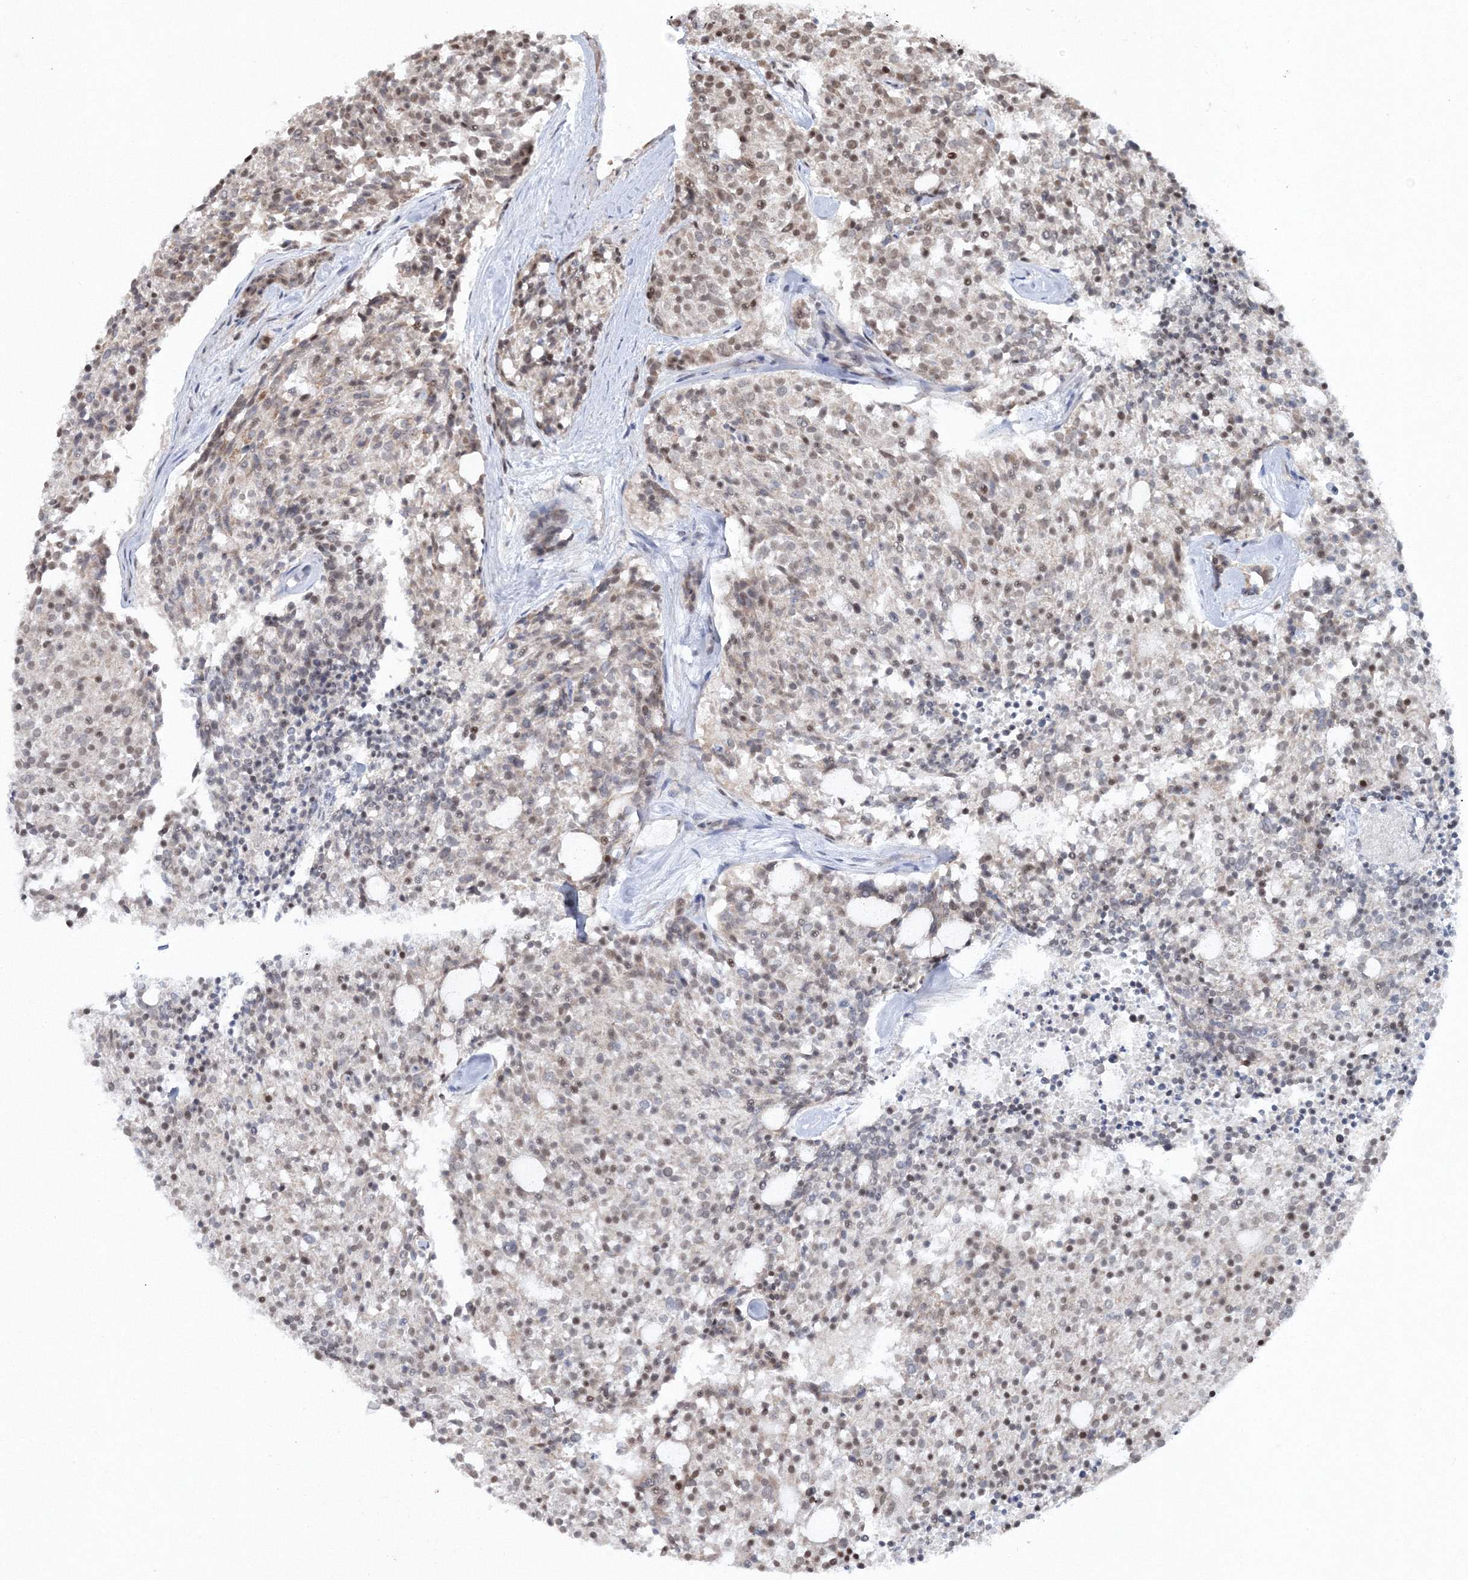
{"staining": {"intensity": "weak", "quantity": "25%-75%", "location": "nuclear"}, "tissue": "carcinoid", "cell_type": "Tumor cells", "image_type": "cancer", "snomed": [{"axis": "morphology", "description": "Carcinoid, malignant, NOS"}, {"axis": "topography", "description": "Pancreas"}], "caption": "About 25%-75% of tumor cells in human carcinoid display weak nuclear protein positivity as visualized by brown immunohistochemical staining.", "gene": "C3orf33", "patient": {"sex": "female", "age": 54}}